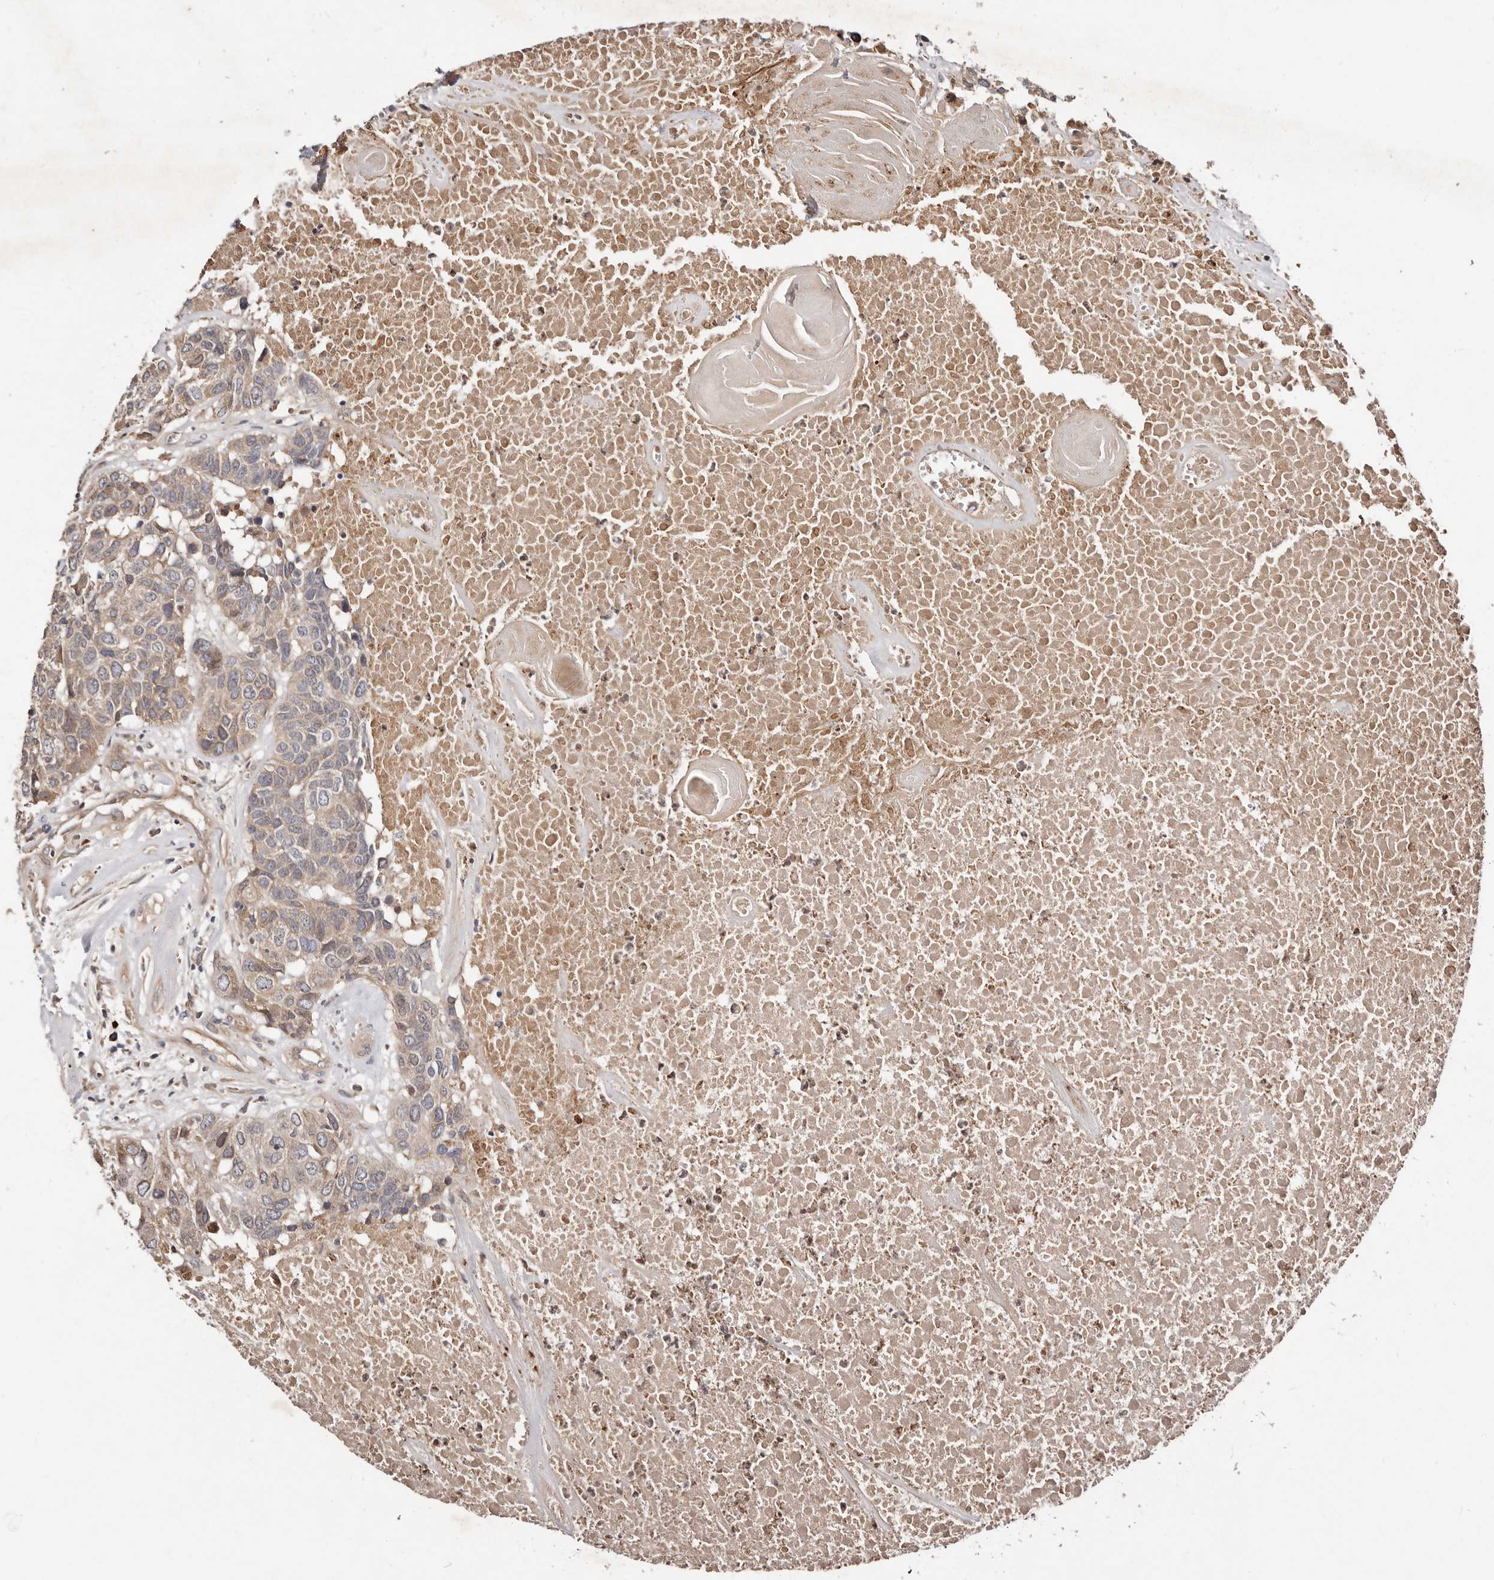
{"staining": {"intensity": "weak", "quantity": "<25%", "location": "cytoplasmic/membranous"}, "tissue": "head and neck cancer", "cell_type": "Tumor cells", "image_type": "cancer", "snomed": [{"axis": "morphology", "description": "Squamous cell carcinoma, NOS"}, {"axis": "topography", "description": "Head-Neck"}], "caption": "Immunohistochemistry micrograph of head and neck cancer stained for a protein (brown), which reveals no positivity in tumor cells. Nuclei are stained in blue.", "gene": "DACT2", "patient": {"sex": "male", "age": 66}}